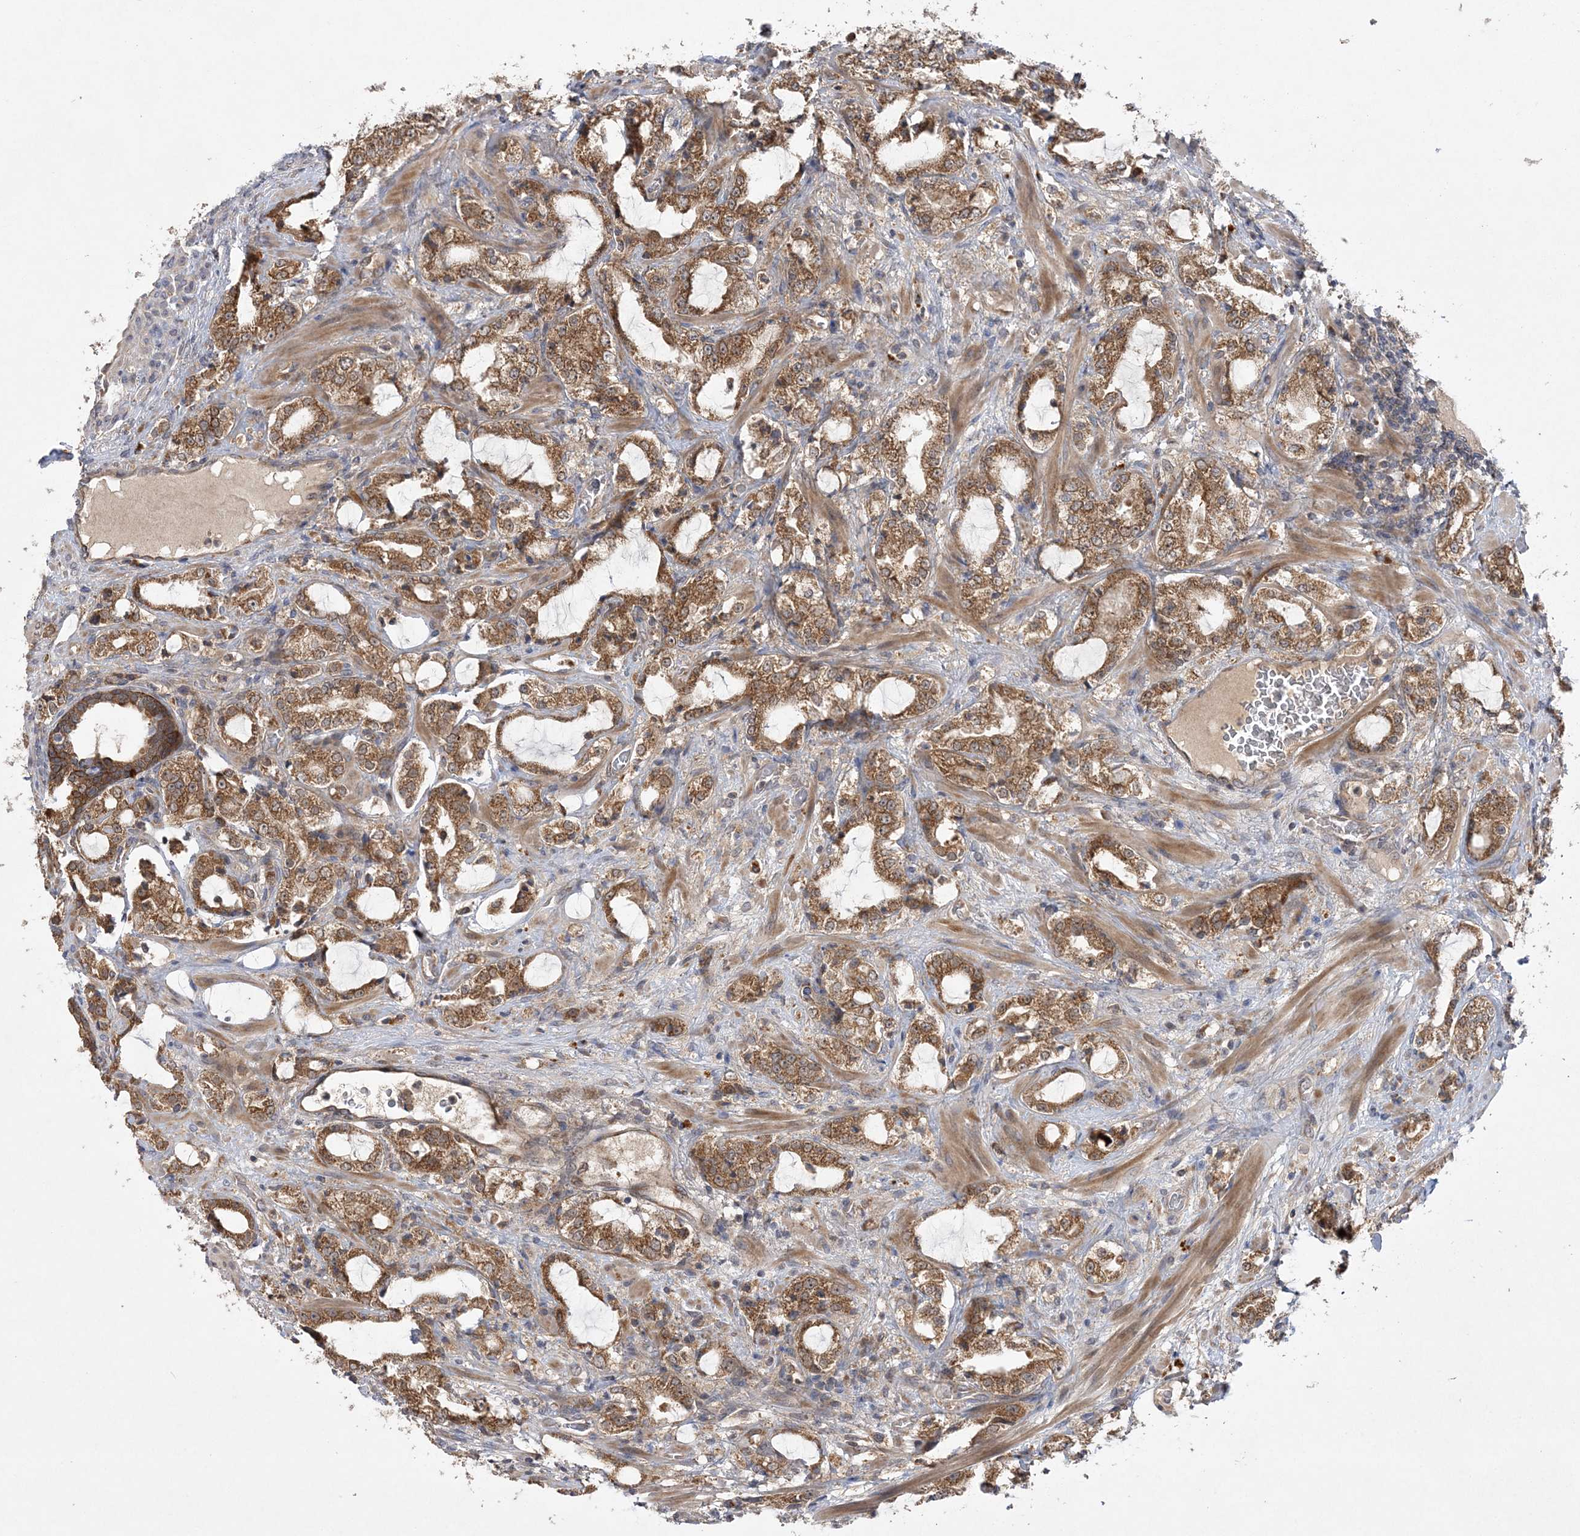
{"staining": {"intensity": "moderate", "quantity": ">75%", "location": "cytoplasmic/membranous"}, "tissue": "prostate cancer", "cell_type": "Tumor cells", "image_type": "cancer", "snomed": [{"axis": "morphology", "description": "Adenocarcinoma, High grade"}, {"axis": "topography", "description": "Prostate"}], "caption": "There is medium levels of moderate cytoplasmic/membranous staining in tumor cells of prostate cancer, as demonstrated by immunohistochemical staining (brown color).", "gene": "MMADHC", "patient": {"sex": "male", "age": 64}}